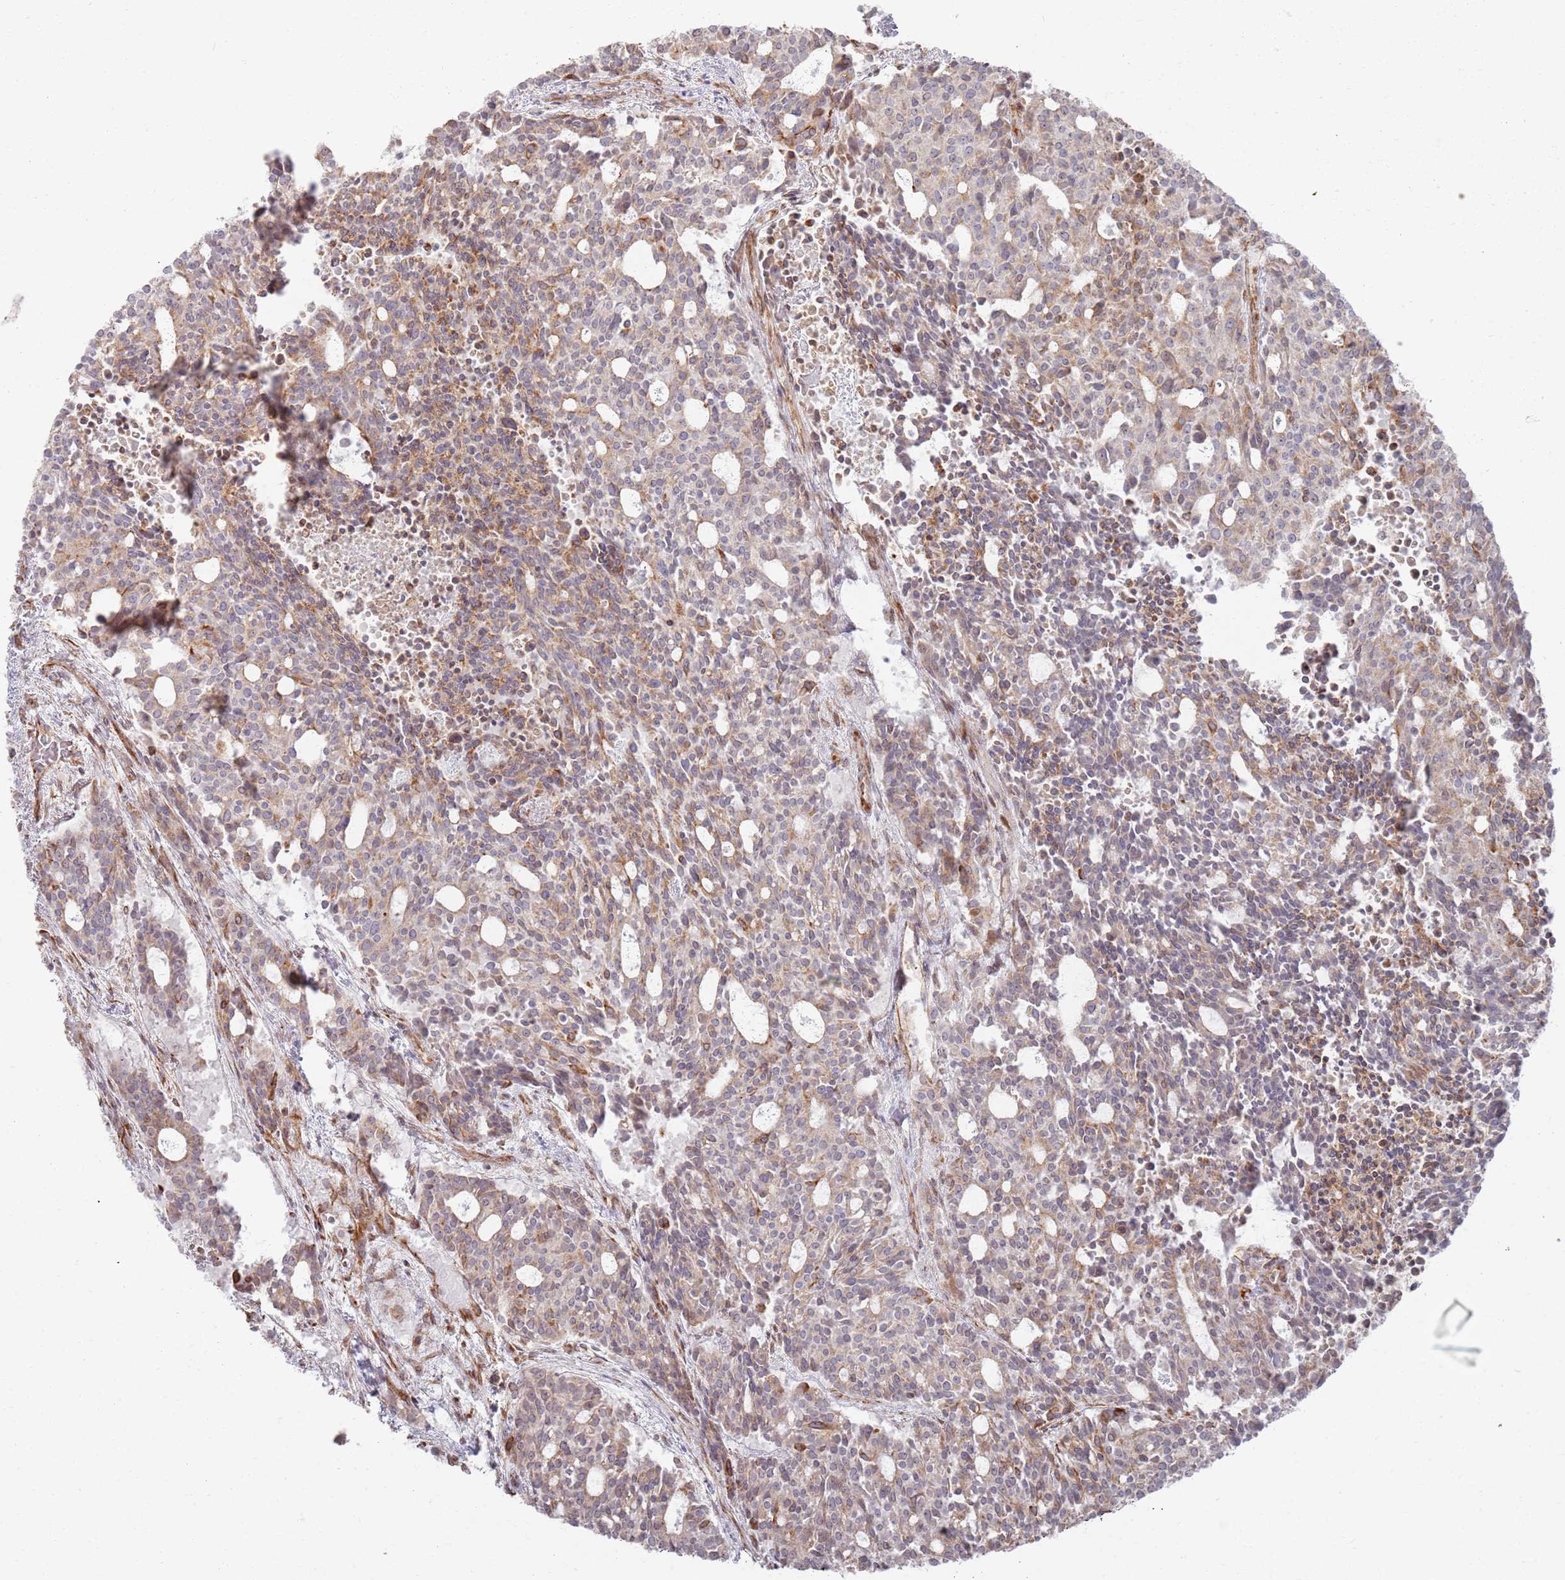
{"staining": {"intensity": "moderate", "quantity": "<25%", "location": "cytoplasmic/membranous"}, "tissue": "carcinoid", "cell_type": "Tumor cells", "image_type": "cancer", "snomed": [{"axis": "morphology", "description": "Carcinoid, malignant, NOS"}, {"axis": "topography", "description": "Pancreas"}], "caption": "Tumor cells reveal low levels of moderate cytoplasmic/membranous expression in approximately <25% of cells in carcinoid (malignant).", "gene": "PHF21A", "patient": {"sex": "female", "age": 54}}